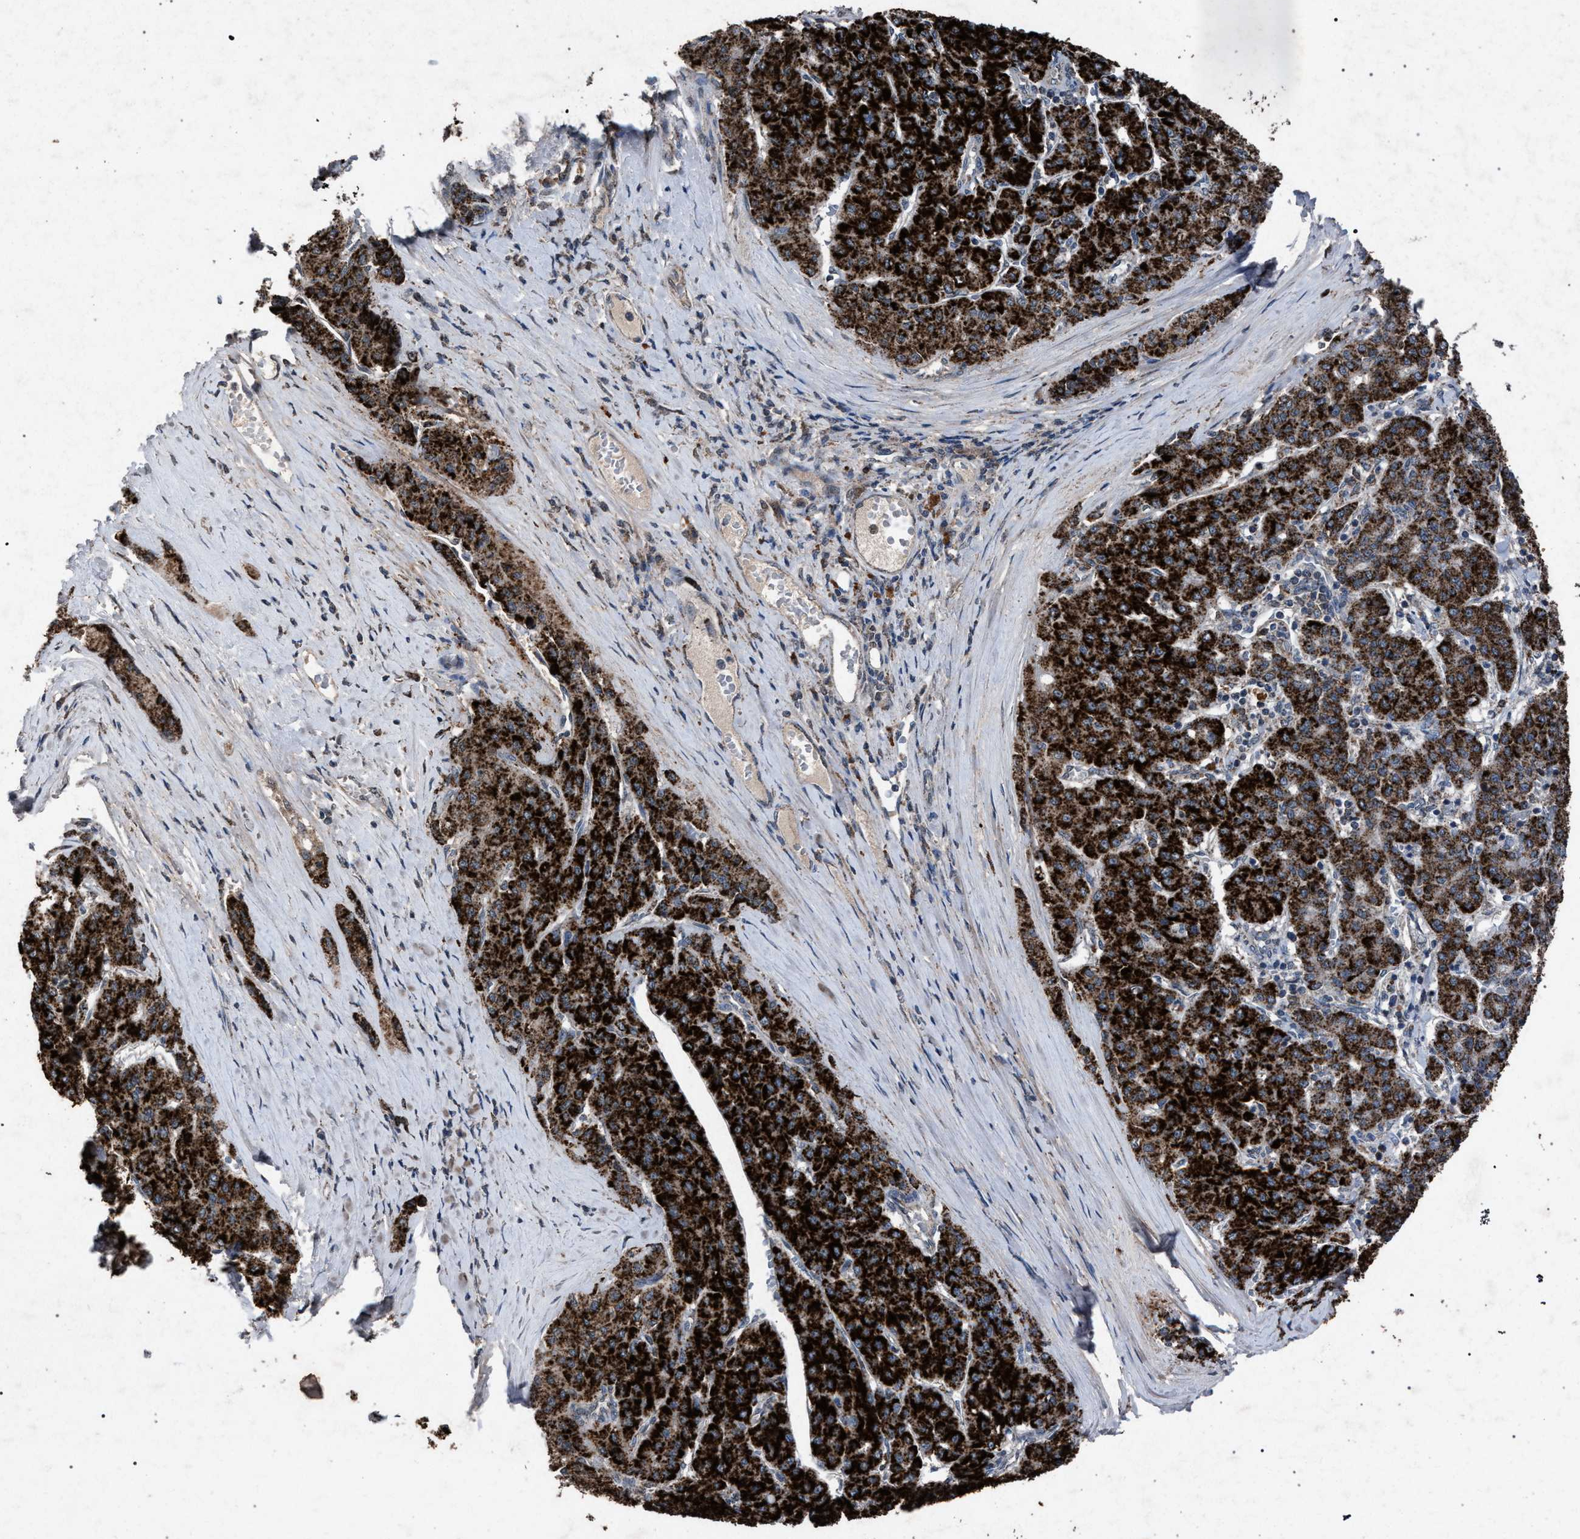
{"staining": {"intensity": "strong", "quantity": ">75%", "location": "cytoplasmic/membranous"}, "tissue": "liver cancer", "cell_type": "Tumor cells", "image_type": "cancer", "snomed": [{"axis": "morphology", "description": "Carcinoma, Hepatocellular, NOS"}, {"axis": "topography", "description": "Liver"}], "caption": "An image of liver hepatocellular carcinoma stained for a protein reveals strong cytoplasmic/membranous brown staining in tumor cells.", "gene": "HSD17B4", "patient": {"sex": "male", "age": 65}}